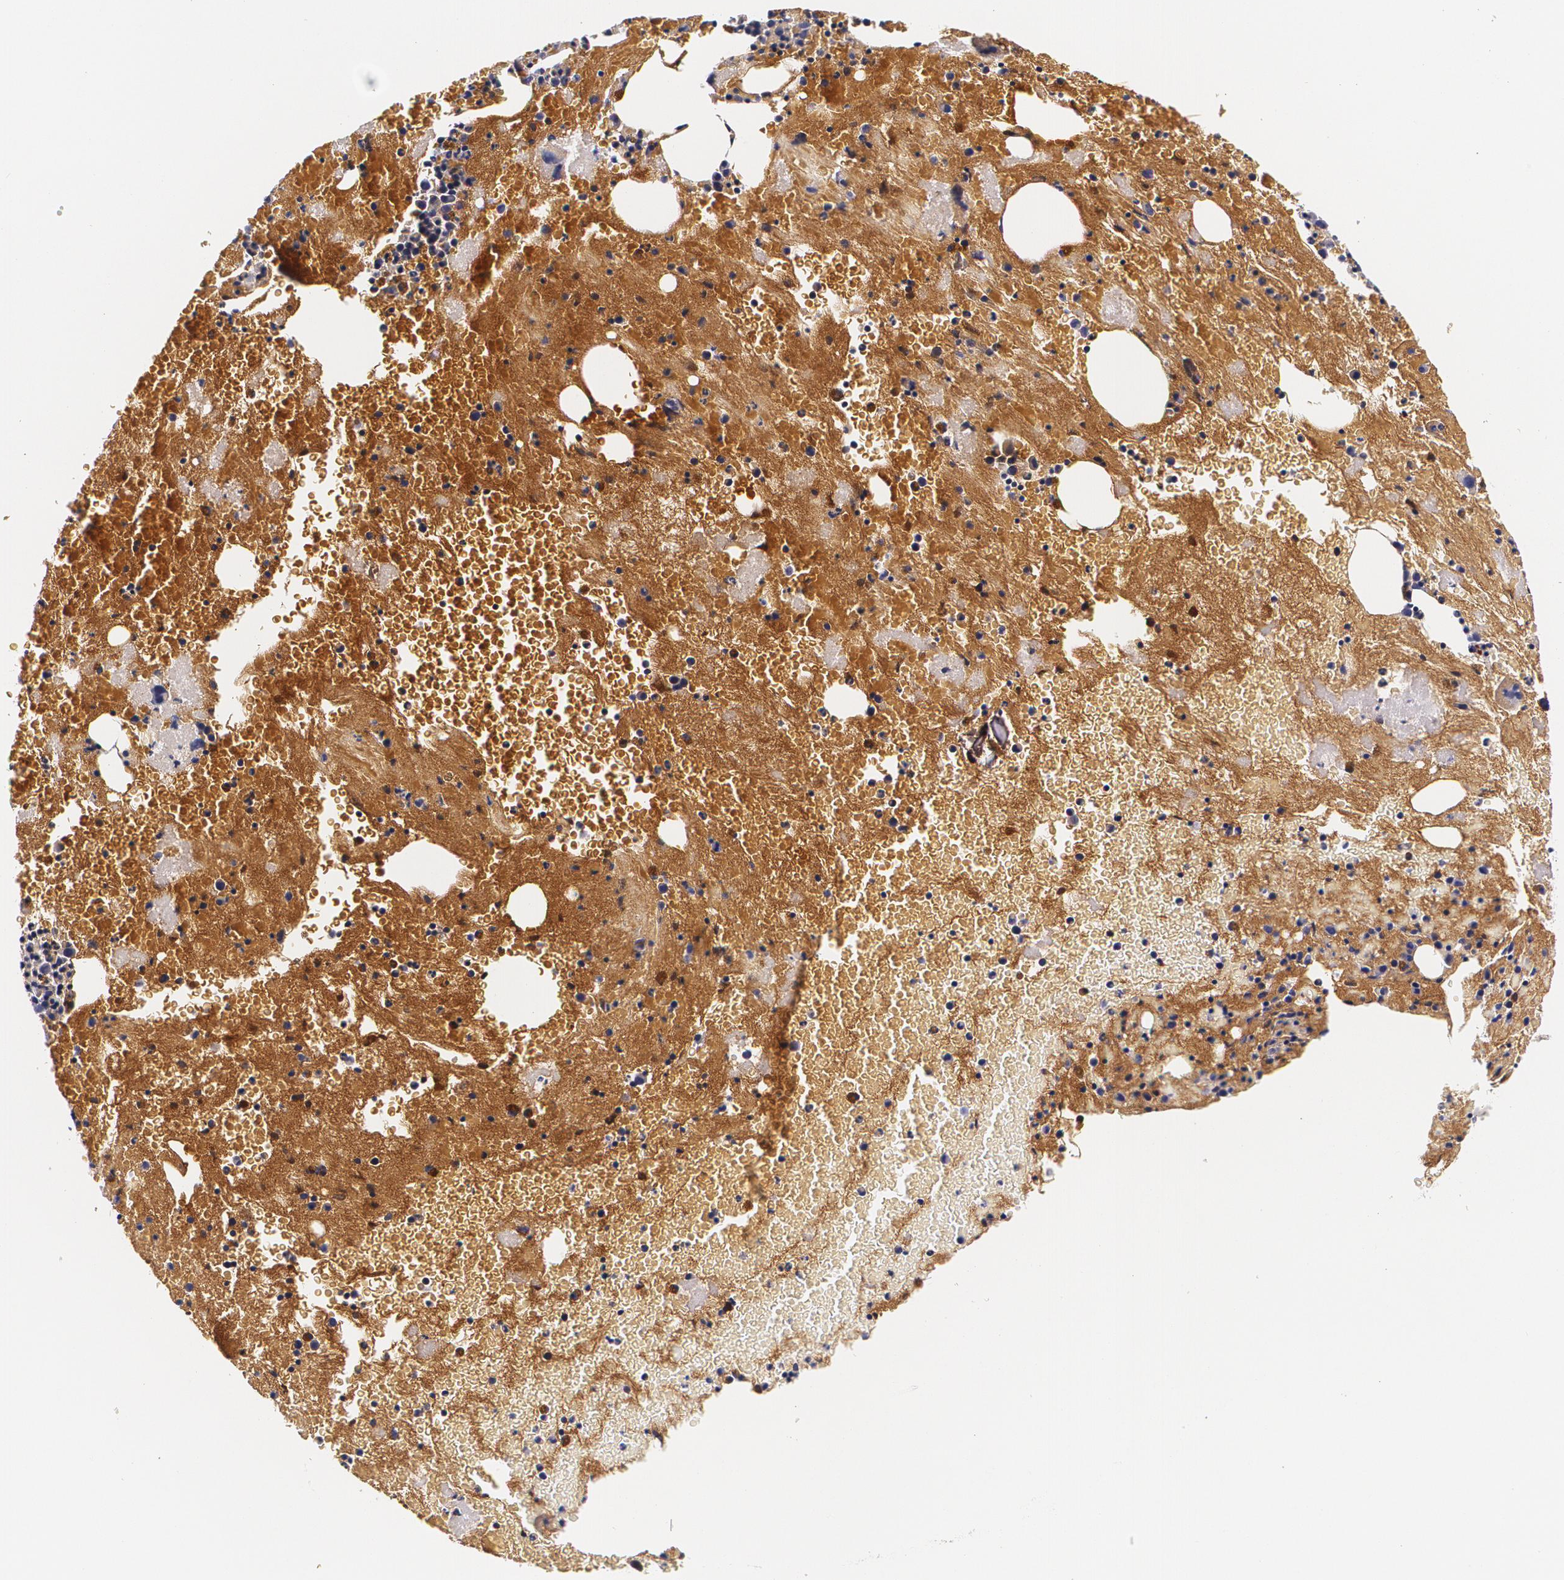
{"staining": {"intensity": "weak", "quantity": "<25%", "location": "cytoplasmic/membranous"}, "tissue": "bone marrow", "cell_type": "Hematopoietic cells", "image_type": "normal", "snomed": [{"axis": "morphology", "description": "Normal tissue, NOS"}, {"axis": "topography", "description": "Bone marrow"}], "caption": "The image demonstrates no staining of hematopoietic cells in normal bone marrow.", "gene": "TTR", "patient": {"sex": "male", "age": 76}}